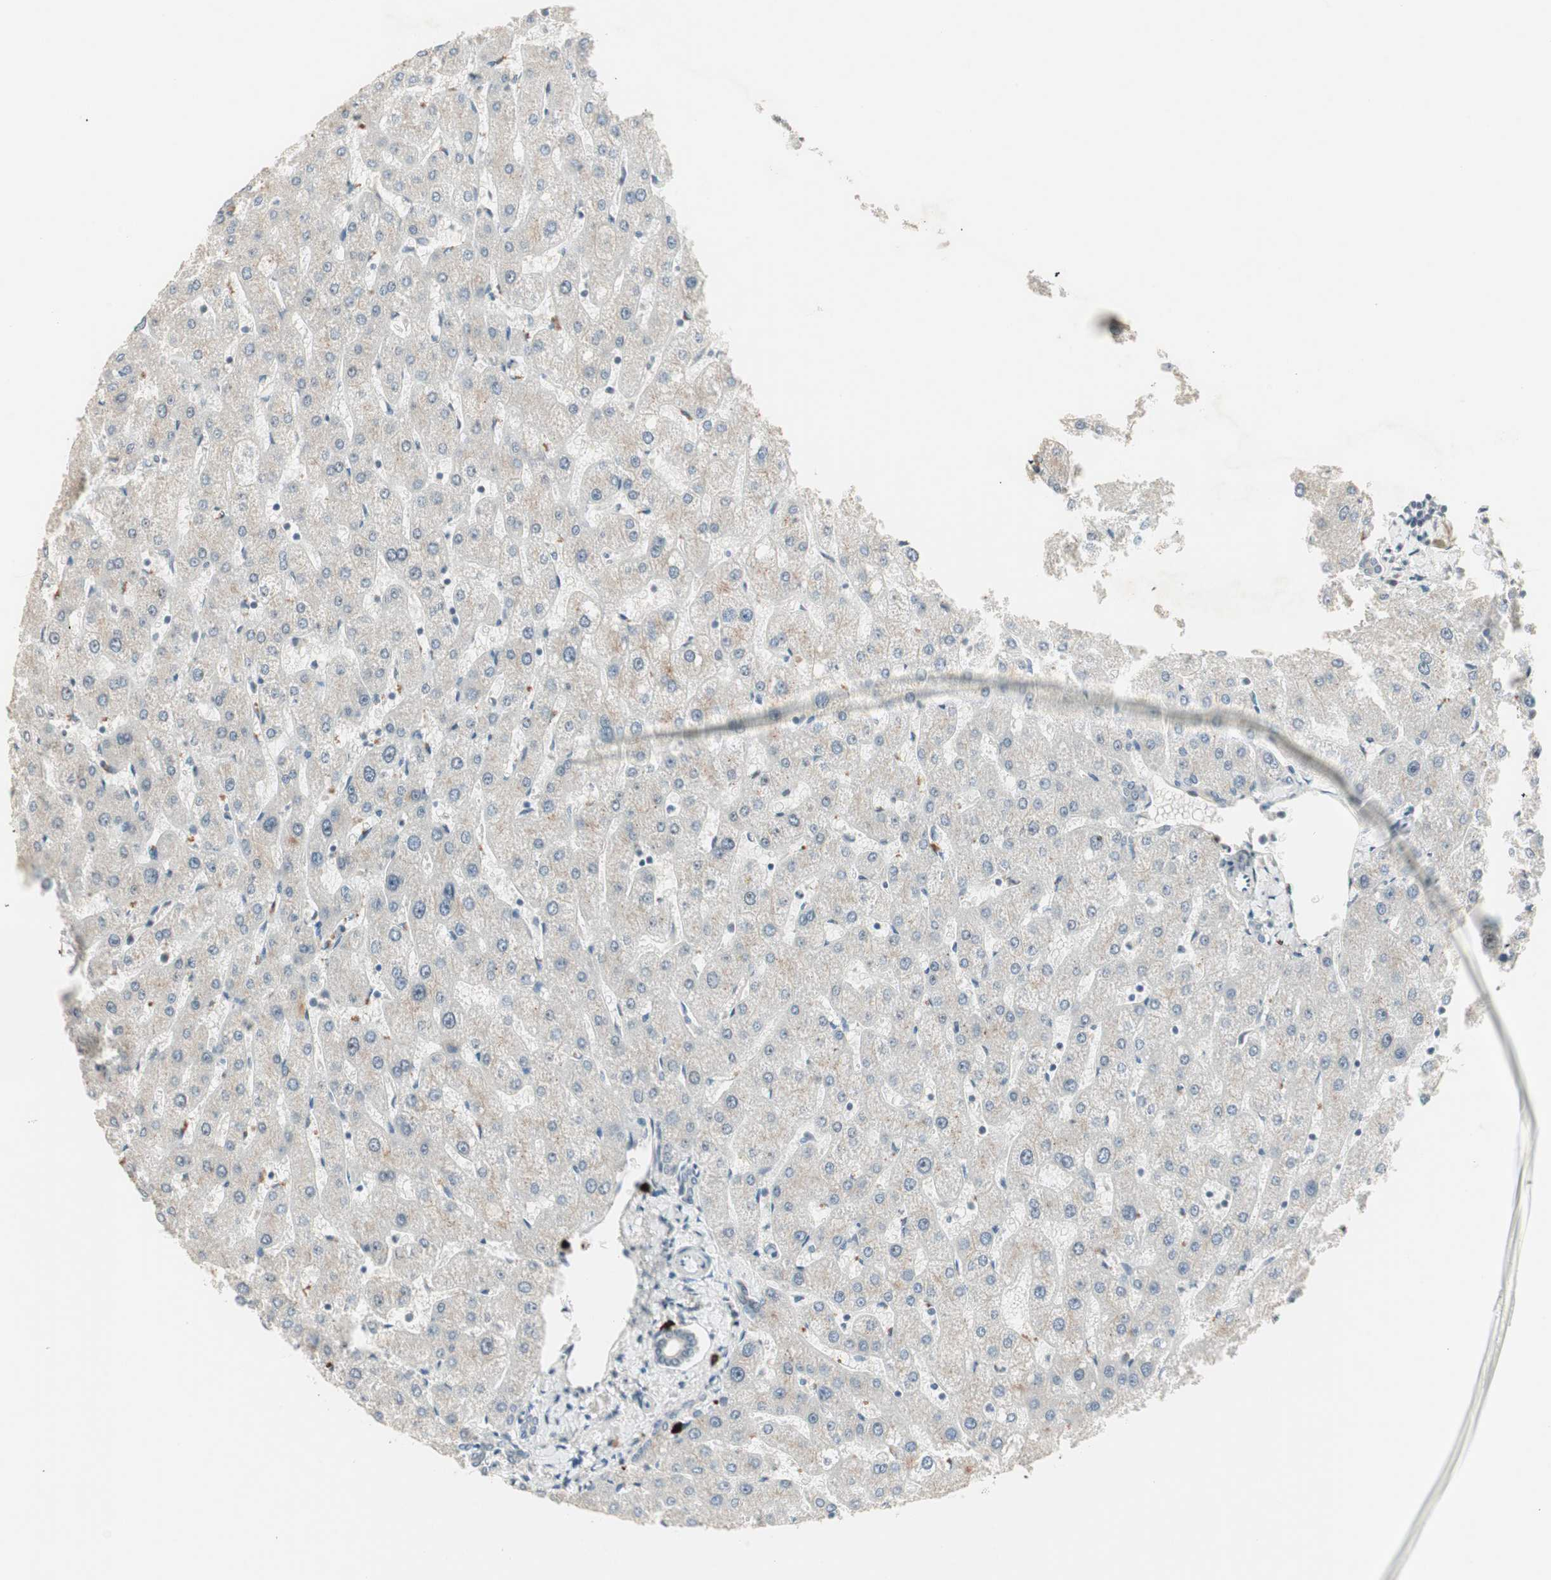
{"staining": {"intensity": "negative", "quantity": "none", "location": "none"}, "tissue": "liver", "cell_type": "Cholangiocytes", "image_type": "normal", "snomed": [{"axis": "morphology", "description": "Normal tissue, NOS"}, {"axis": "topography", "description": "Liver"}], "caption": "Immunohistochemical staining of unremarkable human liver displays no significant positivity in cholangiocytes. The staining was performed using DAB to visualize the protein expression in brown, while the nuclei were stained in blue with hematoxylin (Magnification: 20x).", "gene": "ETV4", "patient": {"sex": "male", "age": 67}}